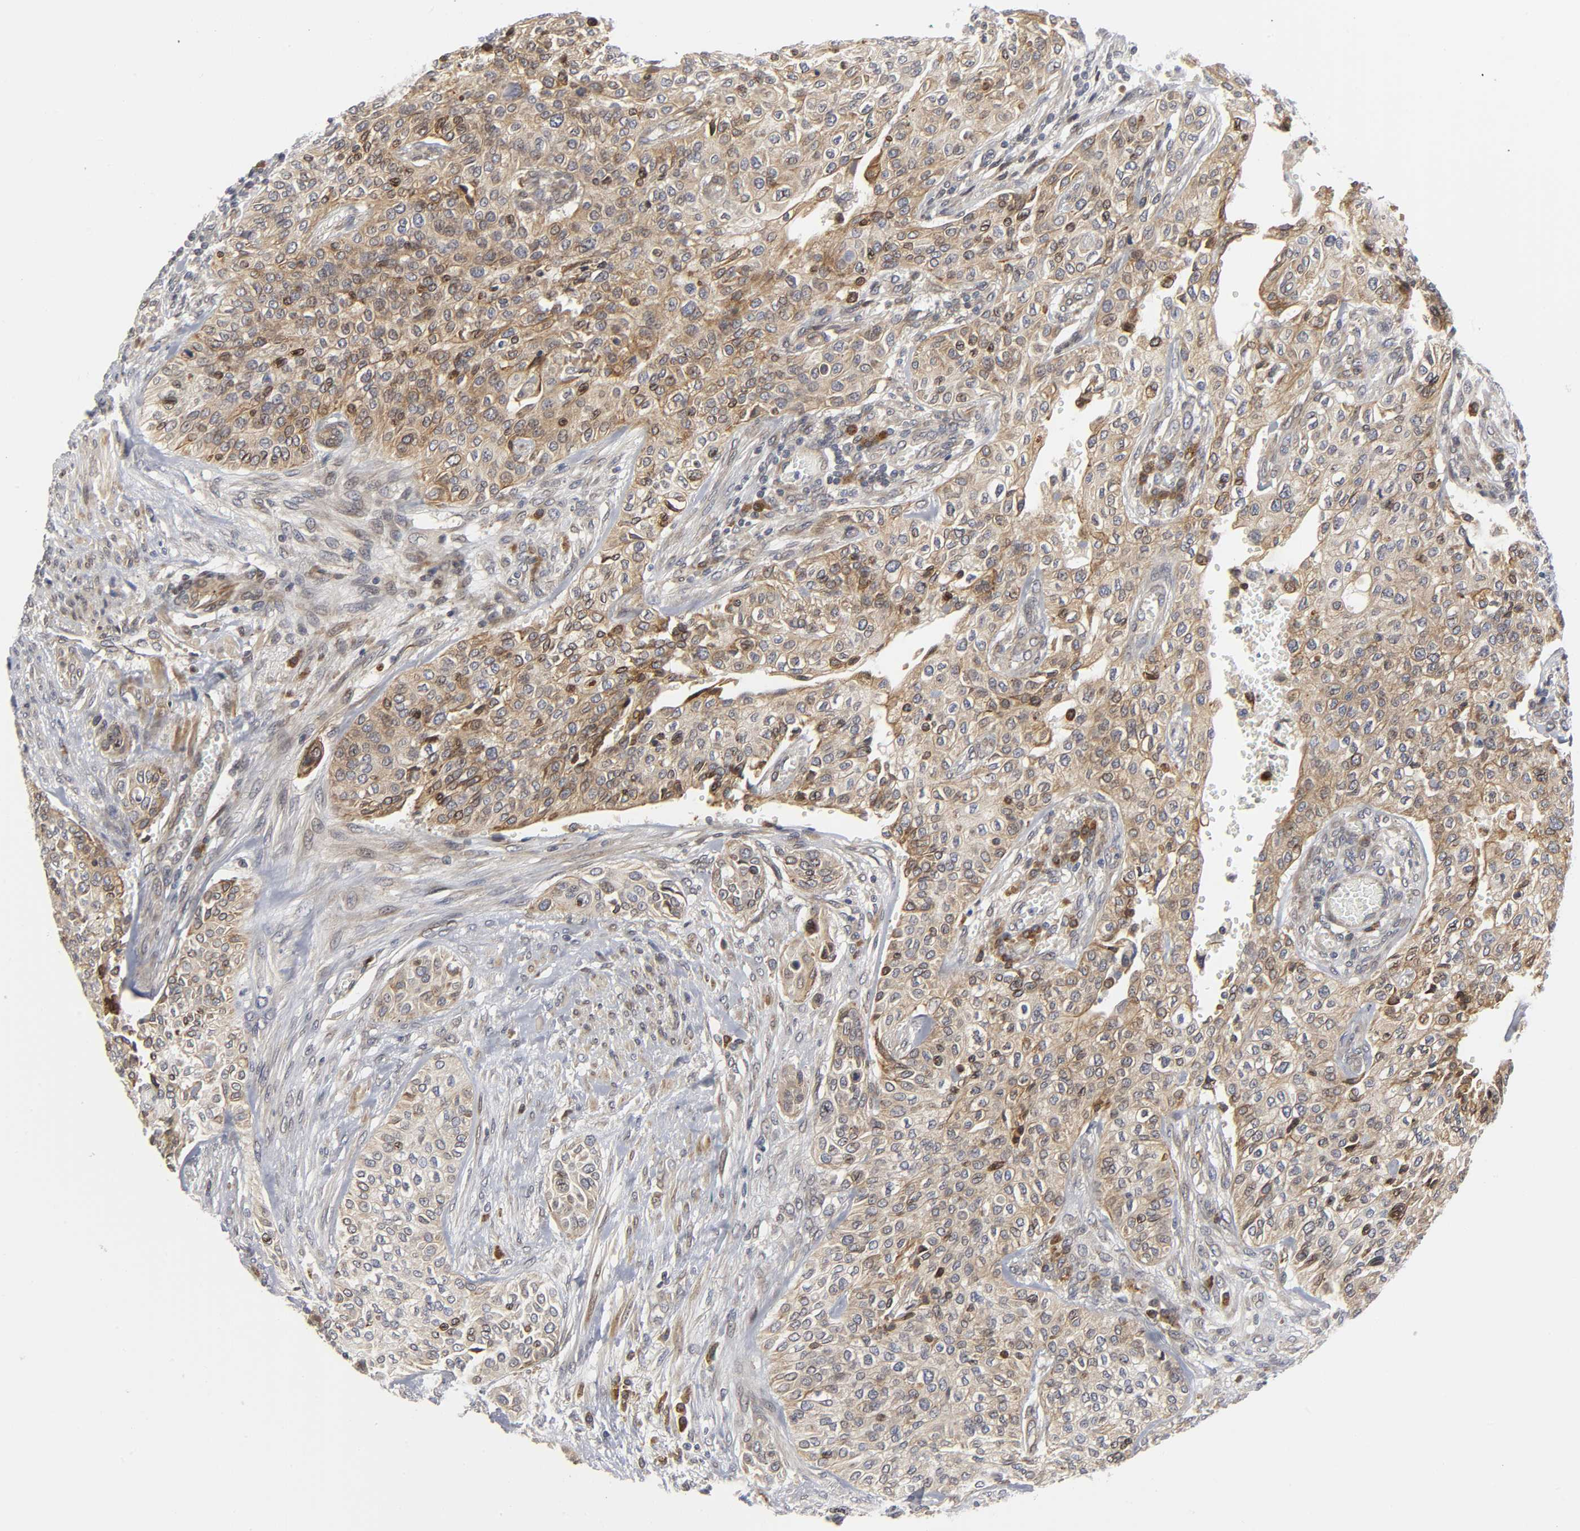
{"staining": {"intensity": "moderate", "quantity": "25%-75%", "location": "cytoplasmic/membranous"}, "tissue": "urothelial cancer", "cell_type": "Tumor cells", "image_type": "cancer", "snomed": [{"axis": "morphology", "description": "Urothelial carcinoma, High grade"}, {"axis": "topography", "description": "Urinary bladder"}], "caption": "Tumor cells reveal moderate cytoplasmic/membranous positivity in approximately 25%-75% of cells in urothelial carcinoma (high-grade).", "gene": "ASB6", "patient": {"sex": "male", "age": 74}}